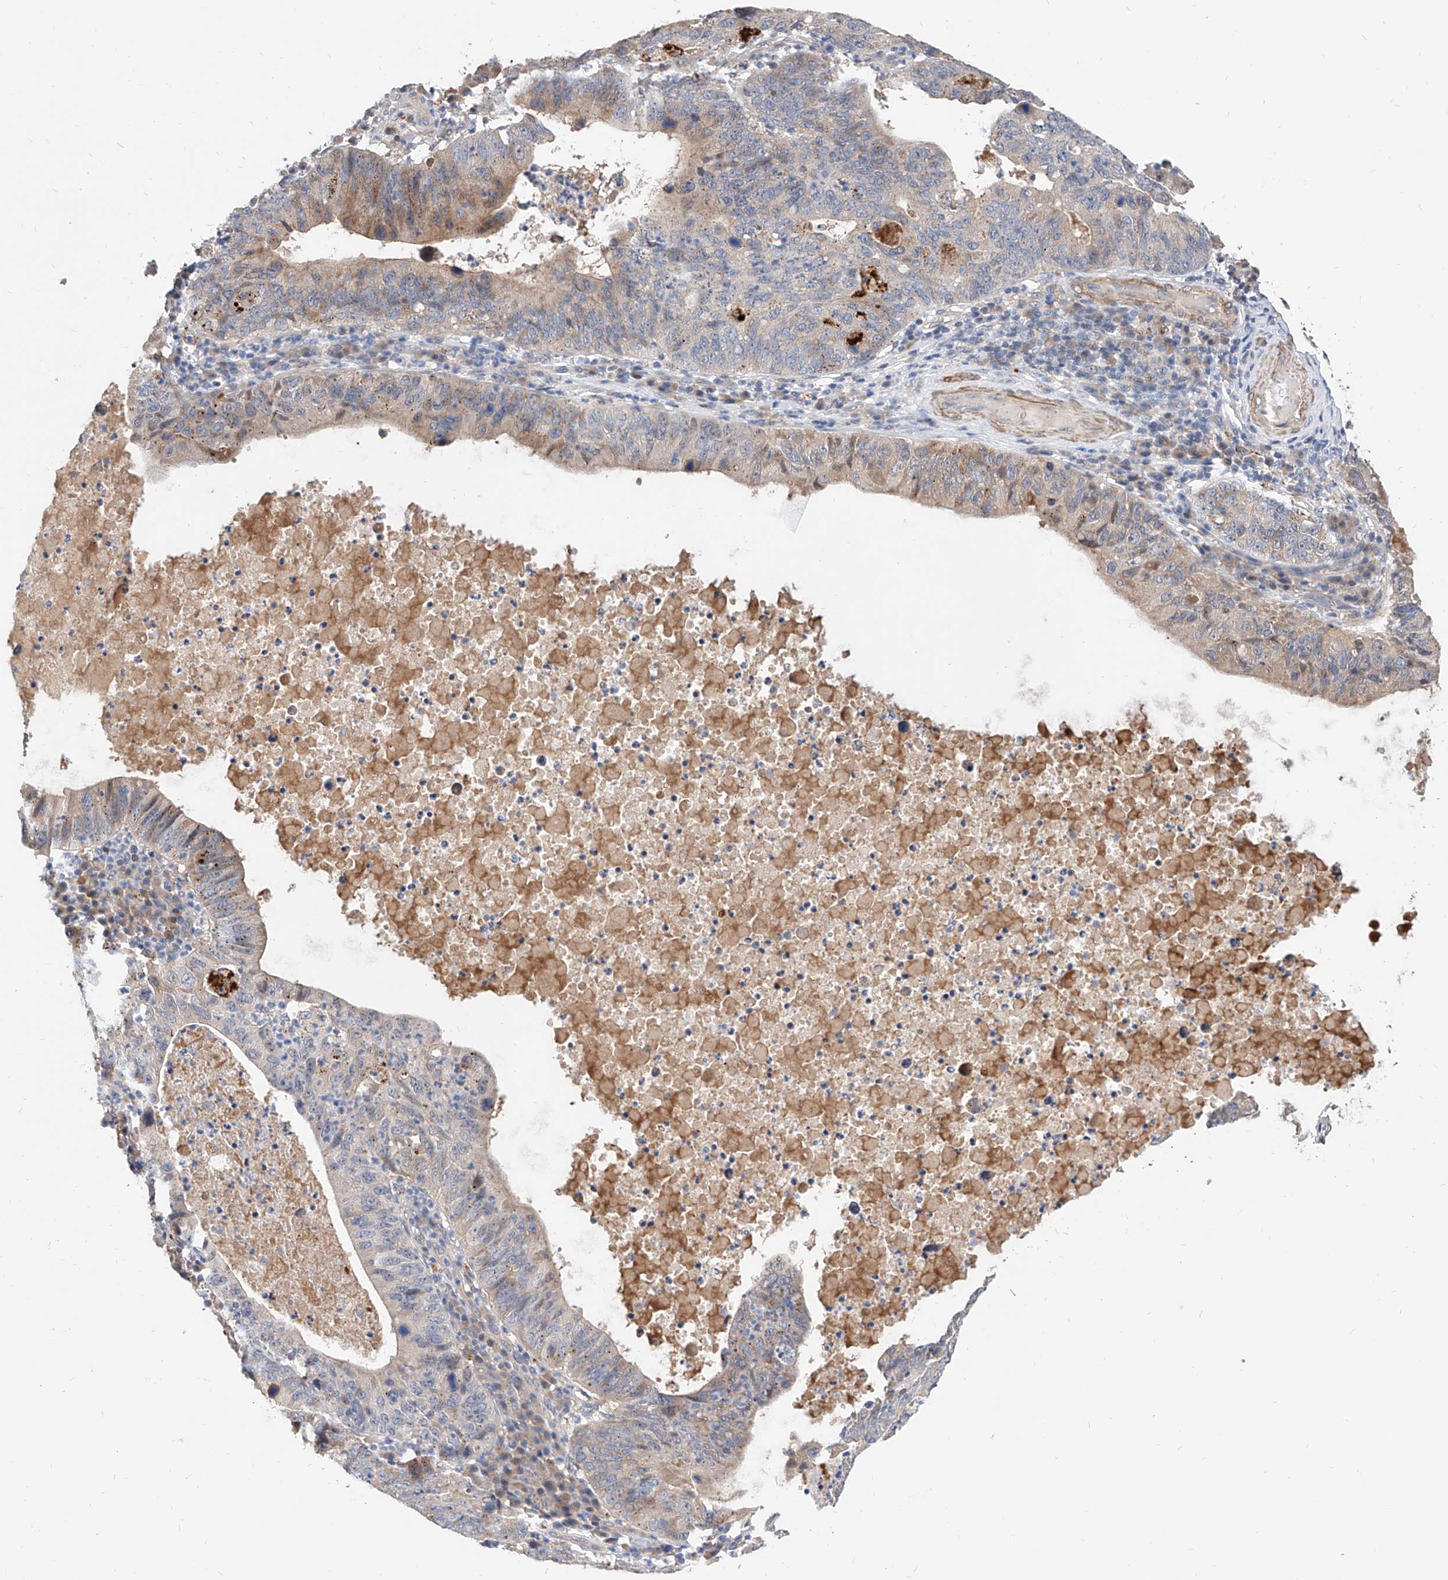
{"staining": {"intensity": "weak", "quantity": "25%-75%", "location": "cytoplasmic/membranous"}, "tissue": "stomach cancer", "cell_type": "Tumor cells", "image_type": "cancer", "snomed": [{"axis": "morphology", "description": "Adenocarcinoma, NOS"}, {"axis": "topography", "description": "Stomach"}], "caption": "Protein expression analysis of stomach cancer demonstrates weak cytoplasmic/membranous expression in approximately 25%-75% of tumor cells. (DAB IHC, brown staining for protein, blue staining for nuclei).", "gene": "MAGEE2", "patient": {"sex": "male", "age": 59}}